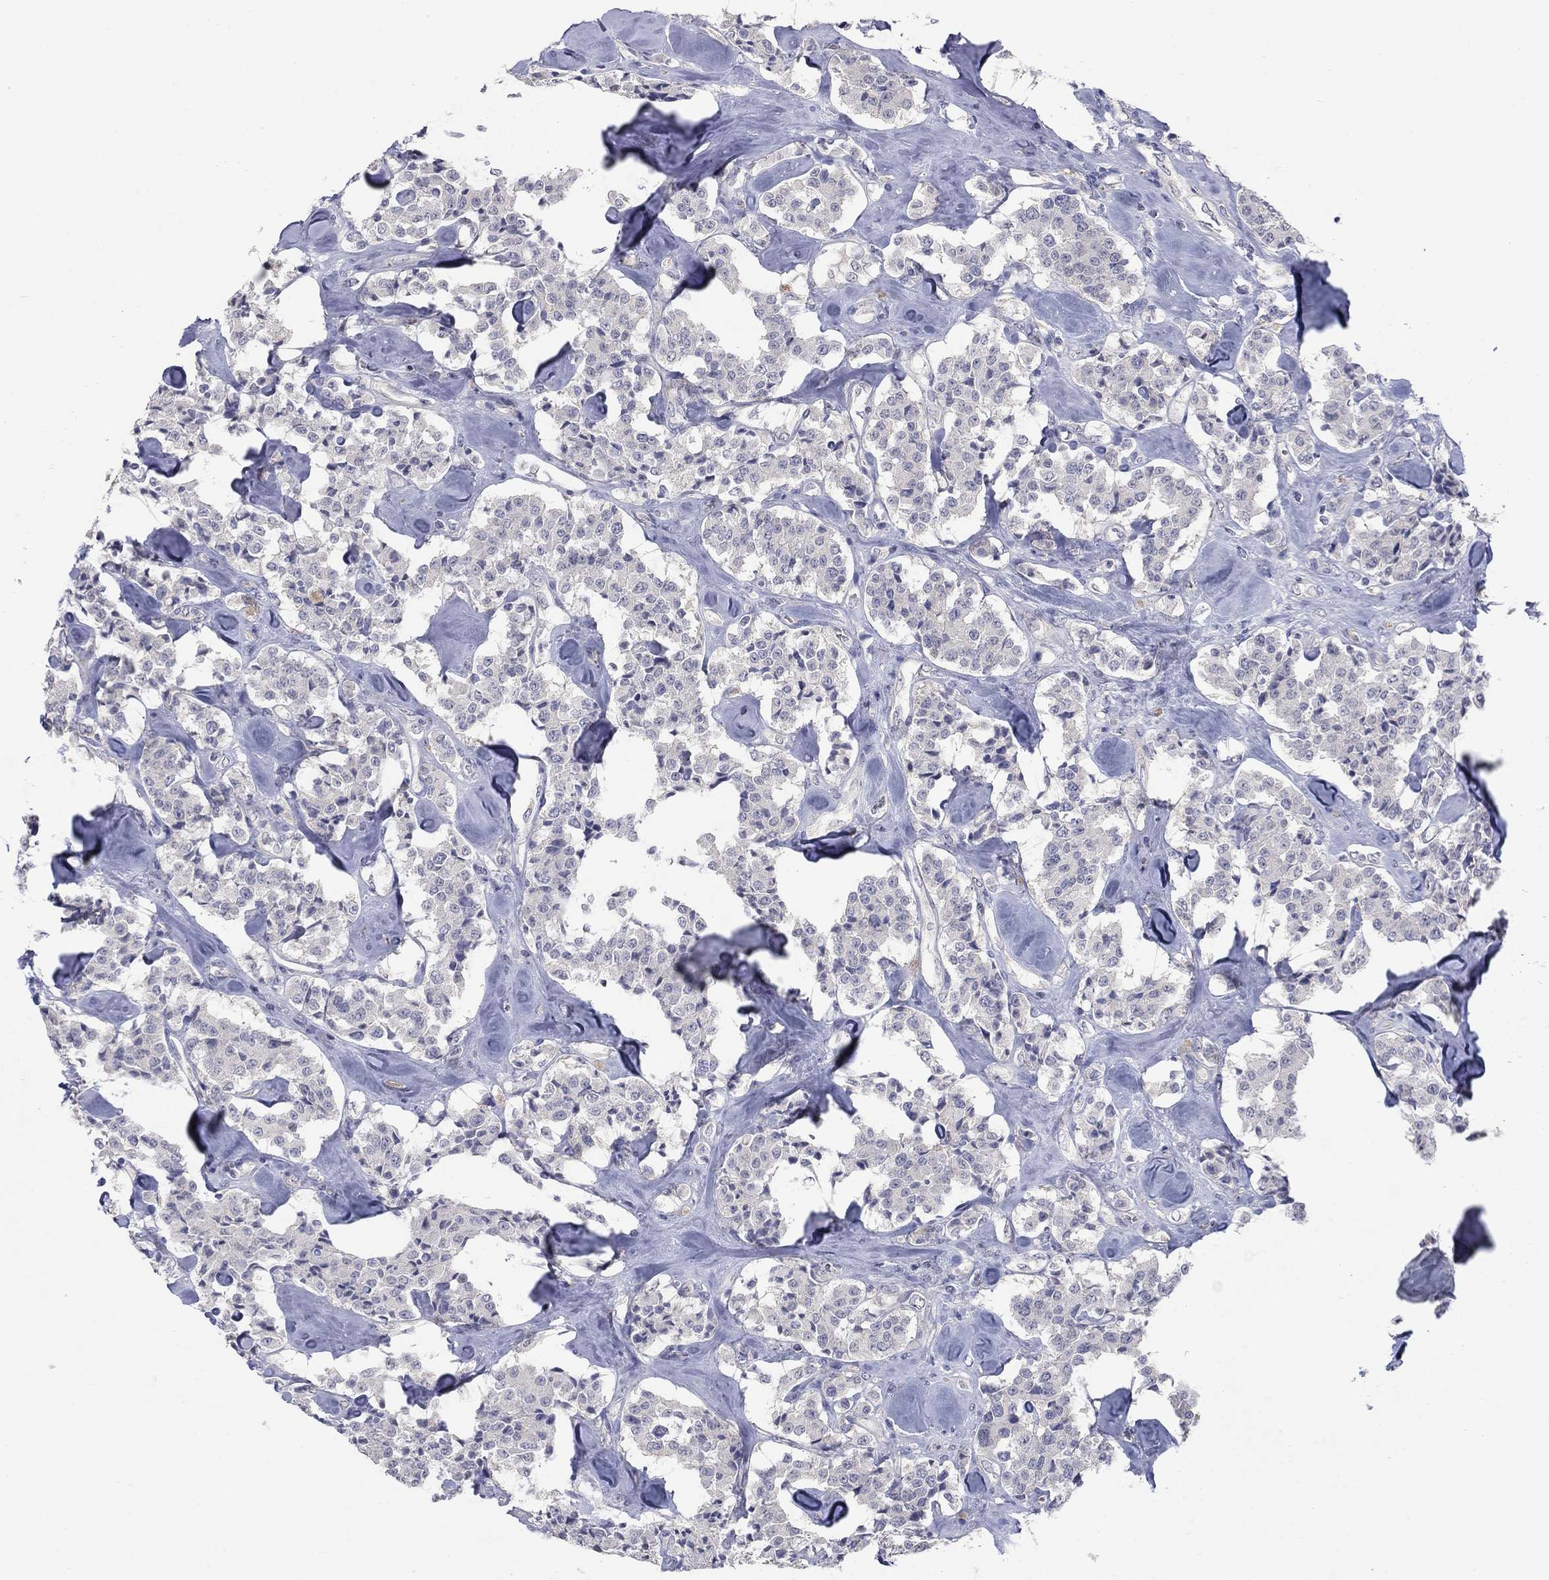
{"staining": {"intensity": "negative", "quantity": "none", "location": "none"}, "tissue": "carcinoid", "cell_type": "Tumor cells", "image_type": "cancer", "snomed": [{"axis": "morphology", "description": "Carcinoid, malignant, NOS"}, {"axis": "topography", "description": "Pancreas"}], "caption": "This photomicrograph is of malignant carcinoid stained with IHC to label a protein in brown with the nuclei are counter-stained blue. There is no expression in tumor cells.", "gene": "AMN1", "patient": {"sex": "male", "age": 41}}